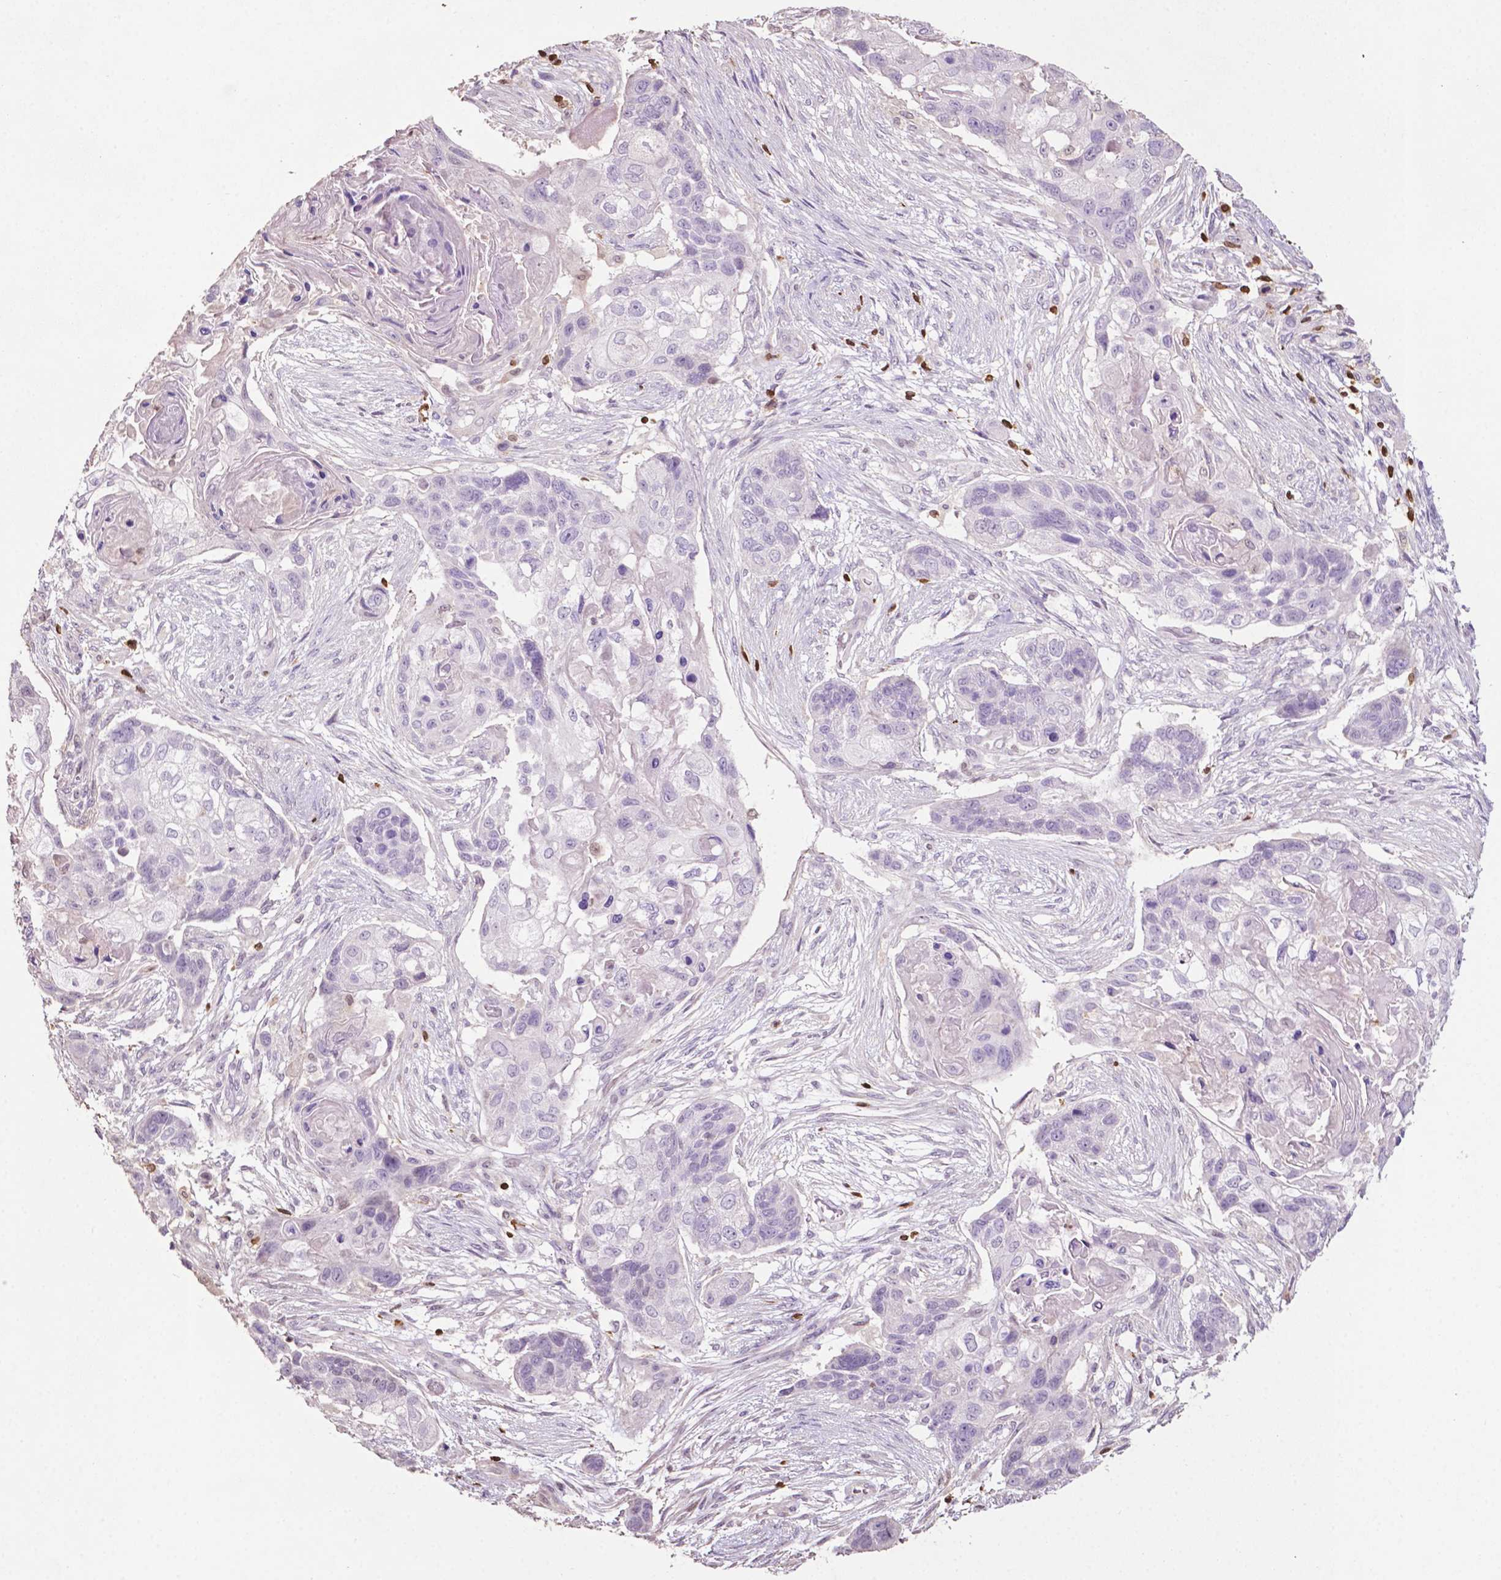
{"staining": {"intensity": "negative", "quantity": "none", "location": "none"}, "tissue": "lung cancer", "cell_type": "Tumor cells", "image_type": "cancer", "snomed": [{"axis": "morphology", "description": "Squamous cell carcinoma, NOS"}, {"axis": "topography", "description": "Lung"}], "caption": "This image is of squamous cell carcinoma (lung) stained with IHC to label a protein in brown with the nuclei are counter-stained blue. There is no expression in tumor cells. (DAB immunohistochemistry (IHC) with hematoxylin counter stain).", "gene": "TBC1D10C", "patient": {"sex": "male", "age": 69}}